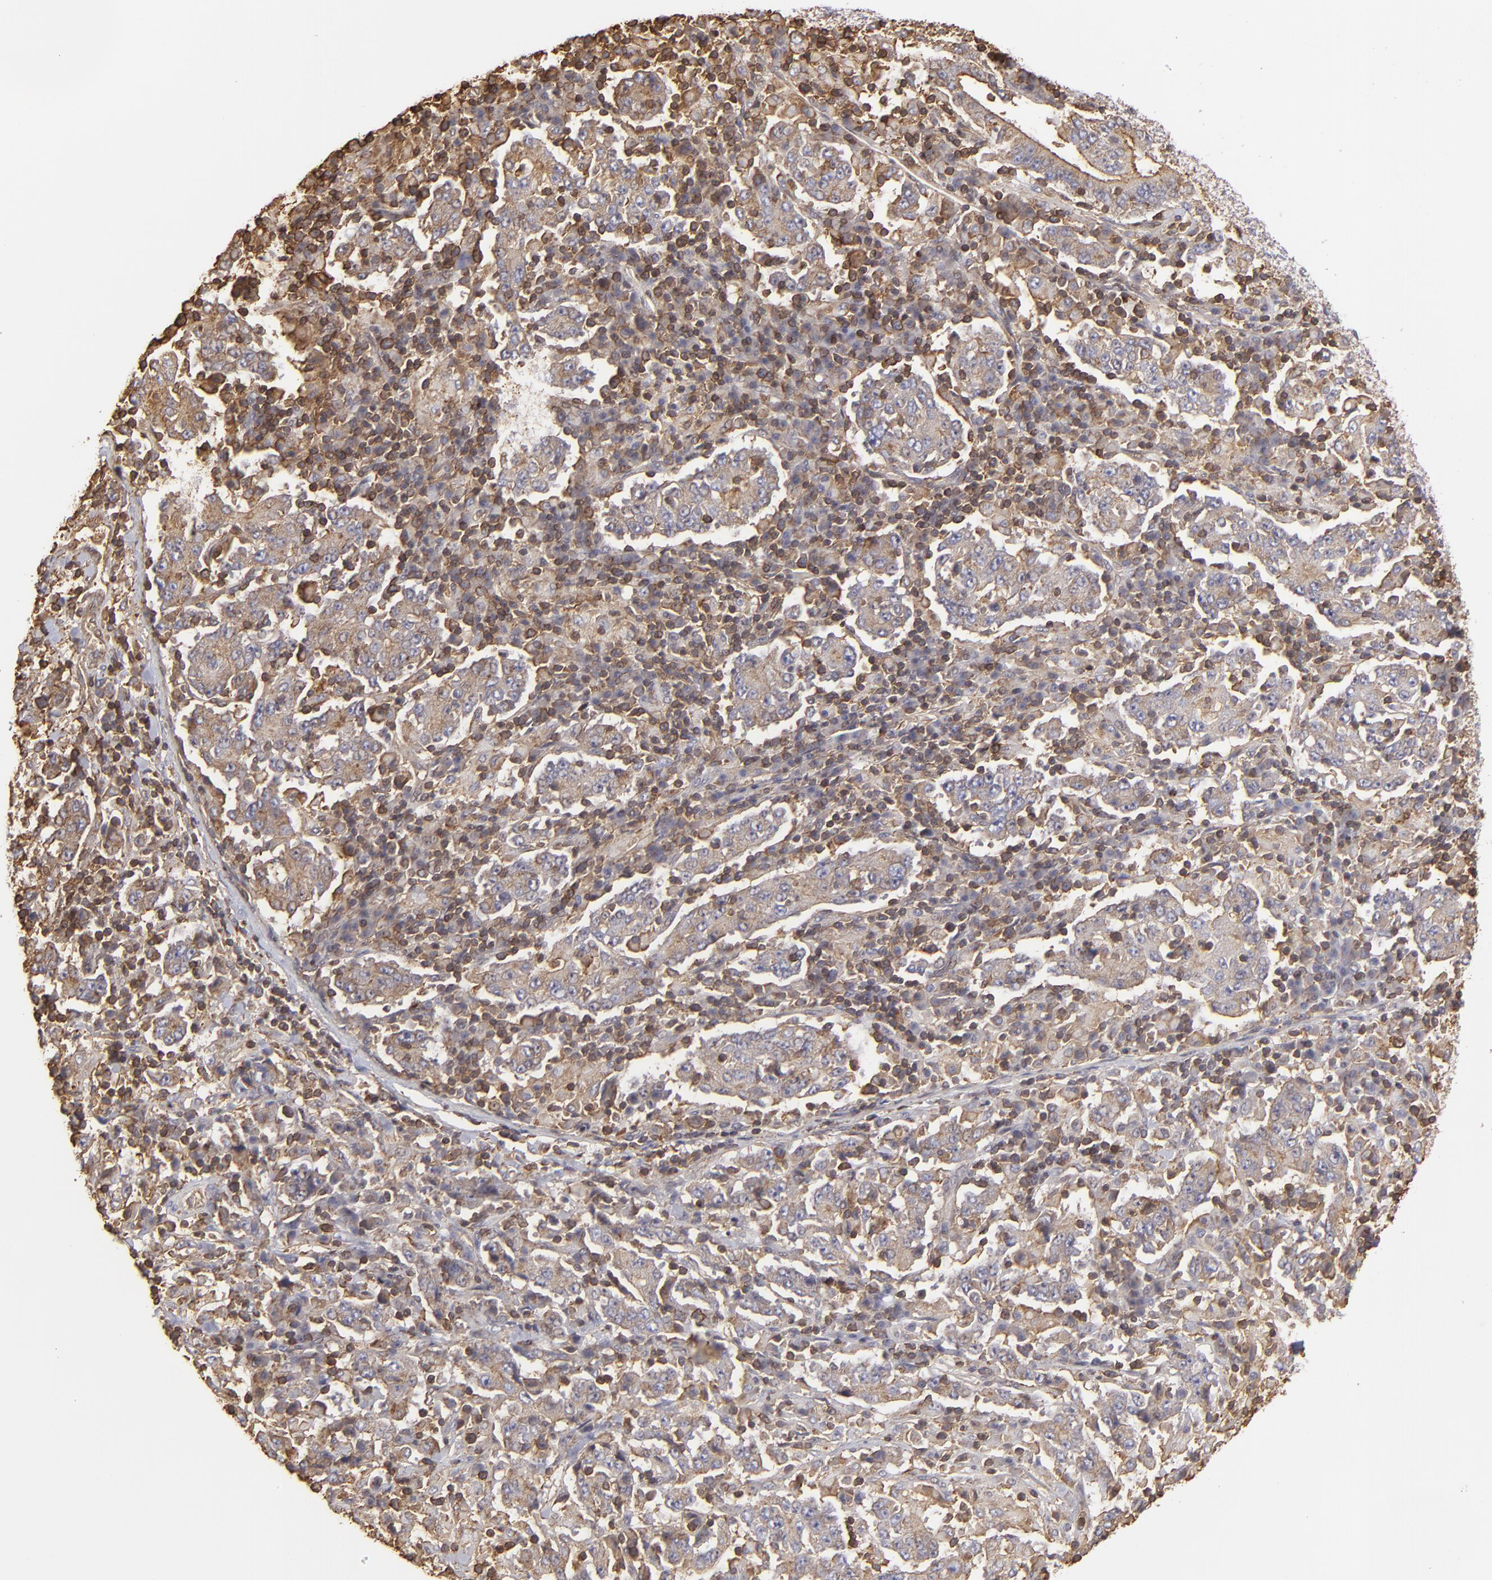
{"staining": {"intensity": "weak", "quantity": ">75%", "location": "cytoplasmic/membranous"}, "tissue": "stomach cancer", "cell_type": "Tumor cells", "image_type": "cancer", "snomed": [{"axis": "morphology", "description": "Normal tissue, NOS"}, {"axis": "morphology", "description": "Adenocarcinoma, NOS"}, {"axis": "topography", "description": "Stomach, upper"}, {"axis": "topography", "description": "Stomach"}], "caption": "Tumor cells display low levels of weak cytoplasmic/membranous expression in about >75% of cells in stomach cancer.", "gene": "ACTB", "patient": {"sex": "male", "age": 59}}